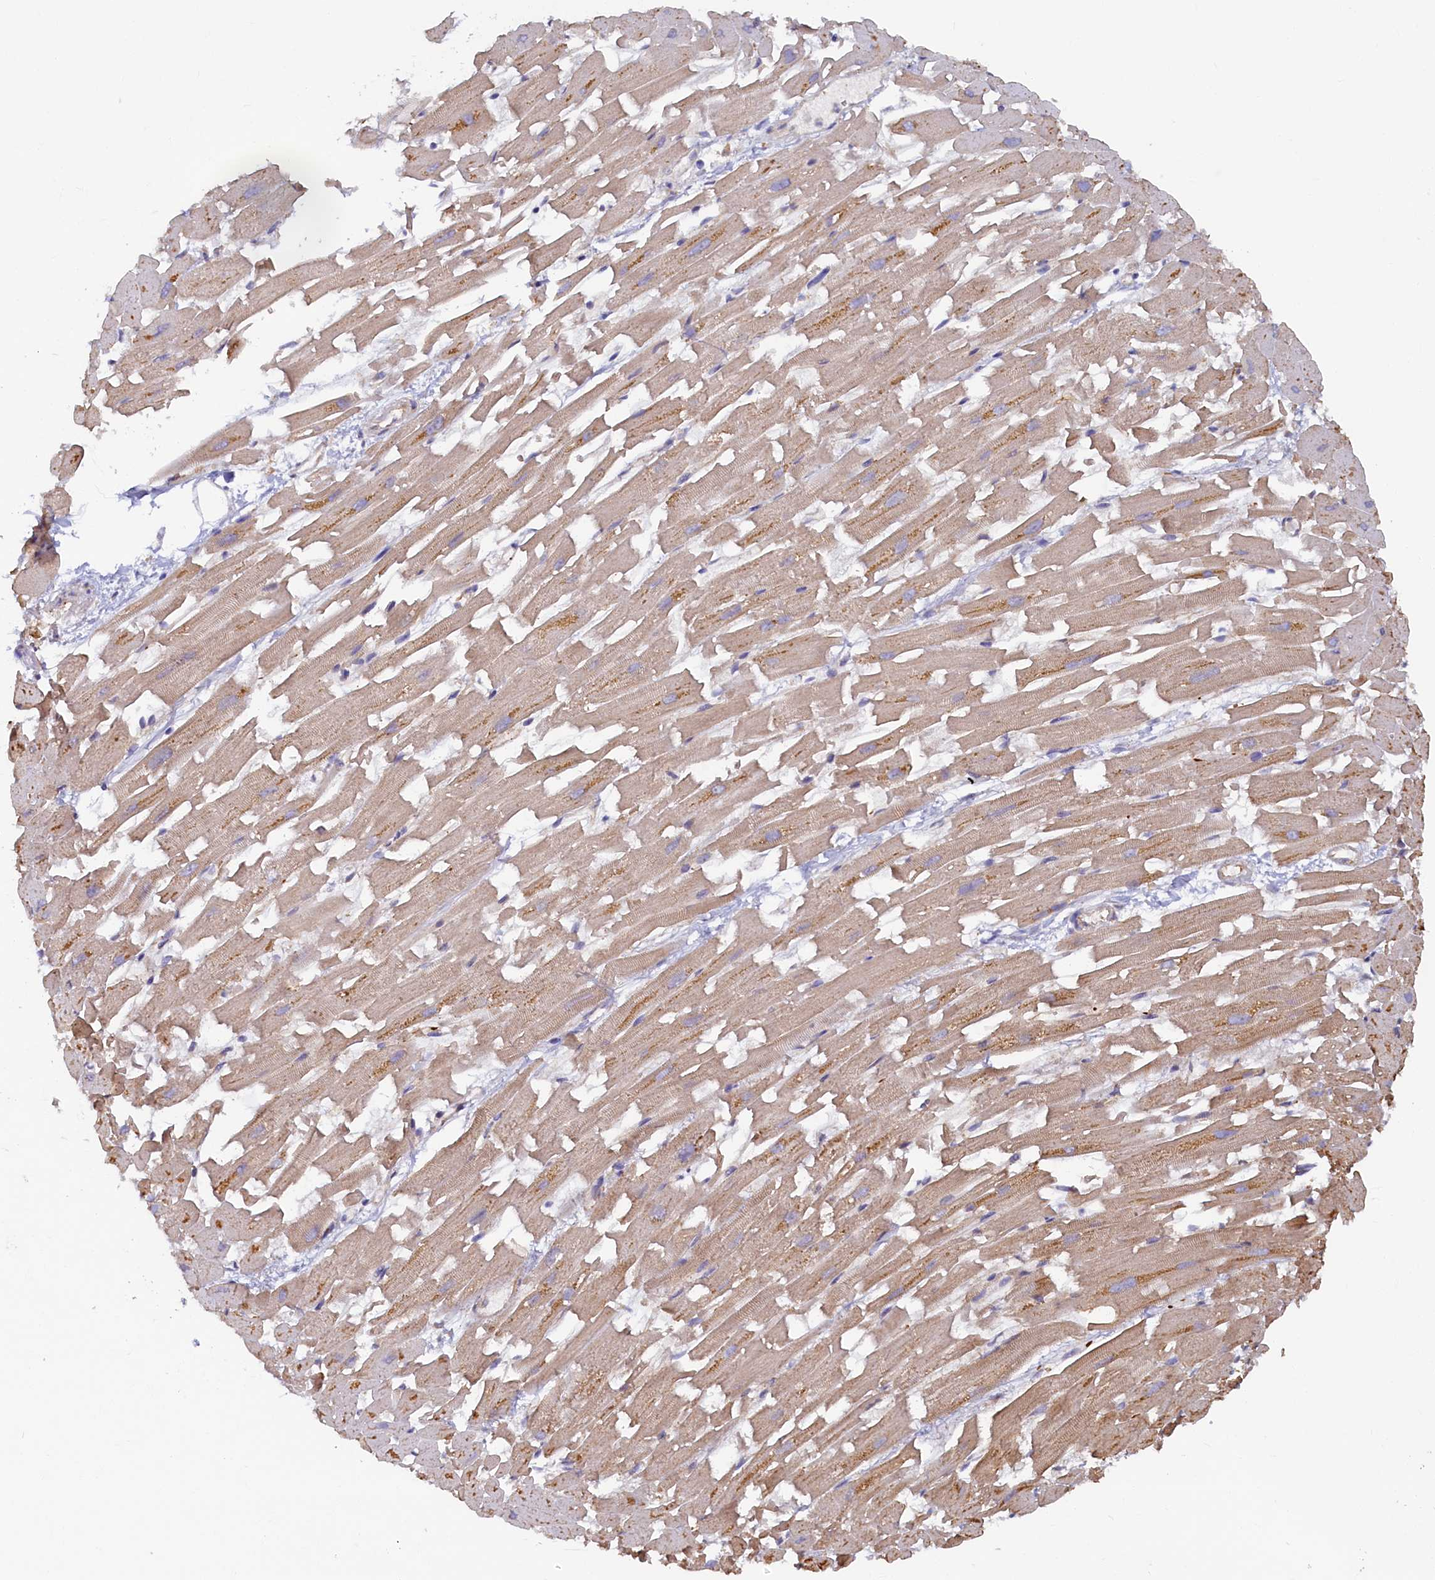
{"staining": {"intensity": "negative", "quantity": "none", "location": "none"}, "tissue": "heart muscle", "cell_type": "Cardiomyocytes", "image_type": "normal", "snomed": [{"axis": "morphology", "description": "Normal tissue, NOS"}, {"axis": "topography", "description": "Heart"}], "caption": "Benign heart muscle was stained to show a protein in brown. There is no significant expression in cardiomyocytes. (Immunohistochemistry, brightfield microscopy, high magnification).", "gene": "STX12", "patient": {"sex": "female", "age": 64}}